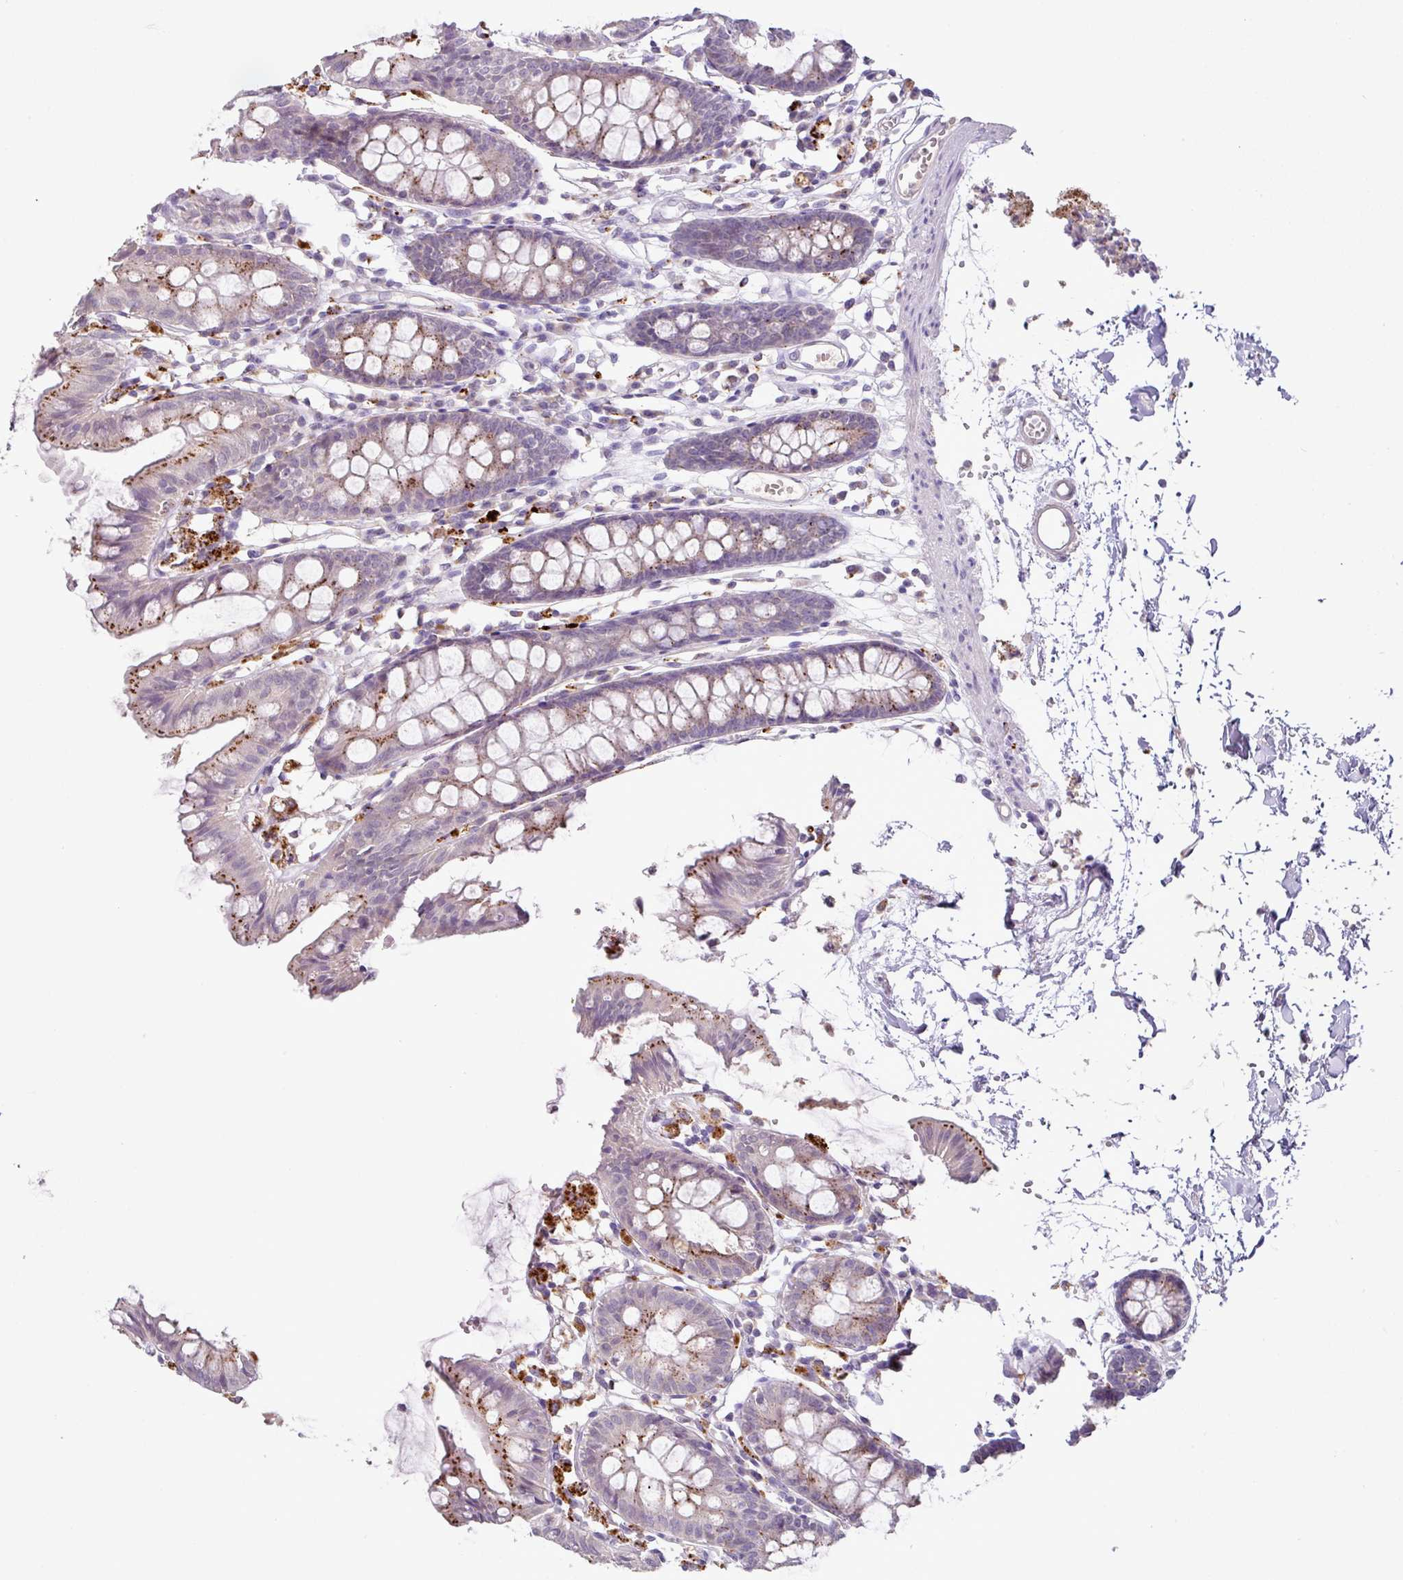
{"staining": {"intensity": "negative", "quantity": "none", "location": "none"}, "tissue": "colon", "cell_type": "Endothelial cells", "image_type": "normal", "snomed": [{"axis": "morphology", "description": "Normal tissue, NOS"}, {"axis": "topography", "description": "Colon"}], "caption": "Immunohistochemical staining of unremarkable colon reveals no significant expression in endothelial cells. (Stains: DAB (3,3'-diaminobenzidine) immunohistochemistry (IHC) with hematoxylin counter stain, Microscopy: brightfield microscopy at high magnification).", "gene": "PLEKHH3", "patient": {"sex": "female", "age": 84}}